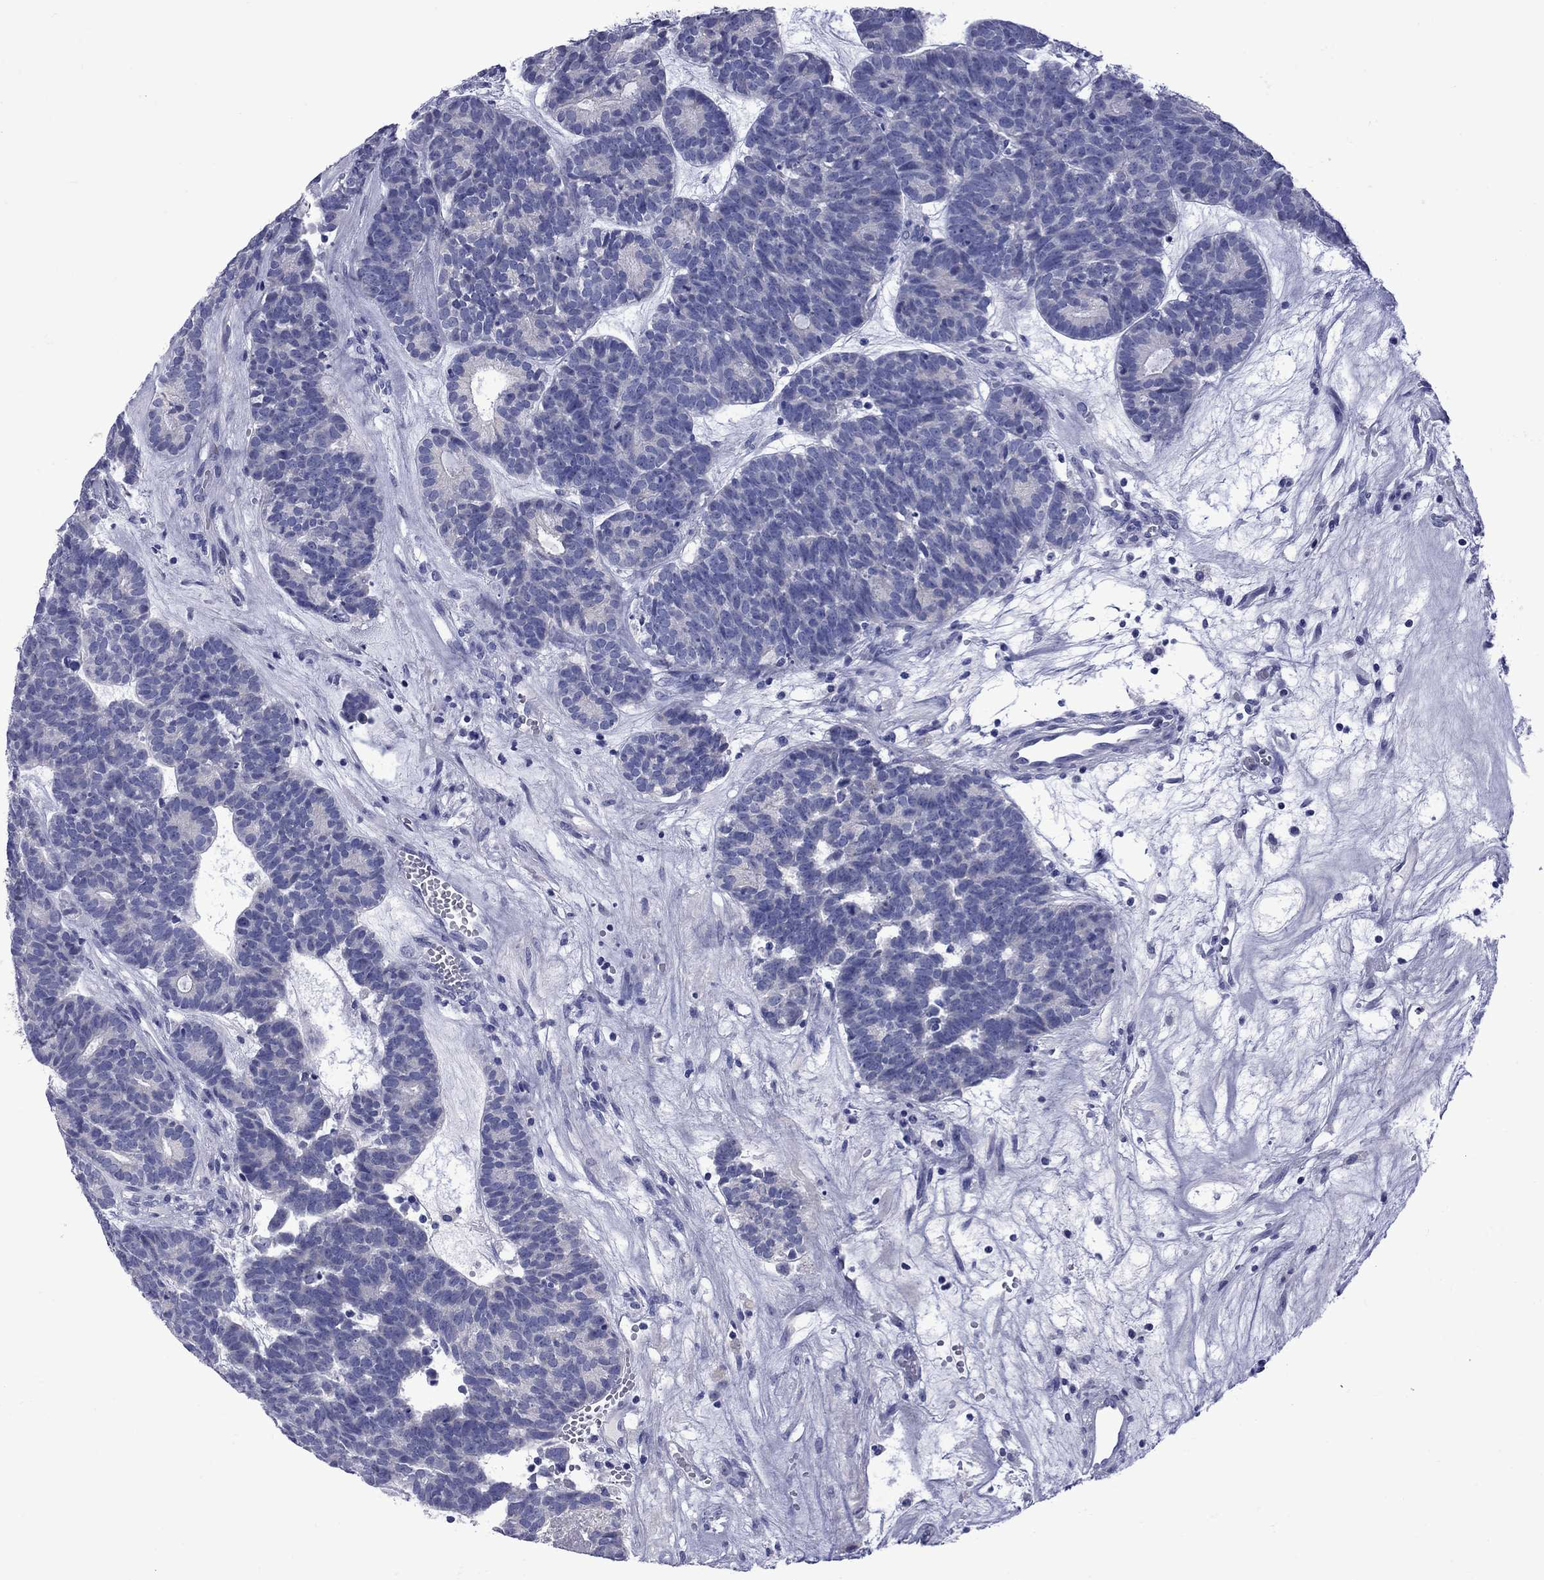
{"staining": {"intensity": "negative", "quantity": "none", "location": "none"}, "tissue": "head and neck cancer", "cell_type": "Tumor cells", "image_type": "cancer", "snomed": [{"axis": "morphology", "description": "Adenocarcinoma, NOS"}, {"axis": "topography", "description": "Head-Neck"}], "caption": "Tumor cells show no significant protein staining in head and neck cancer.", "gene": "EPPIN", "patient": {"sex": "female", "age": 81}}